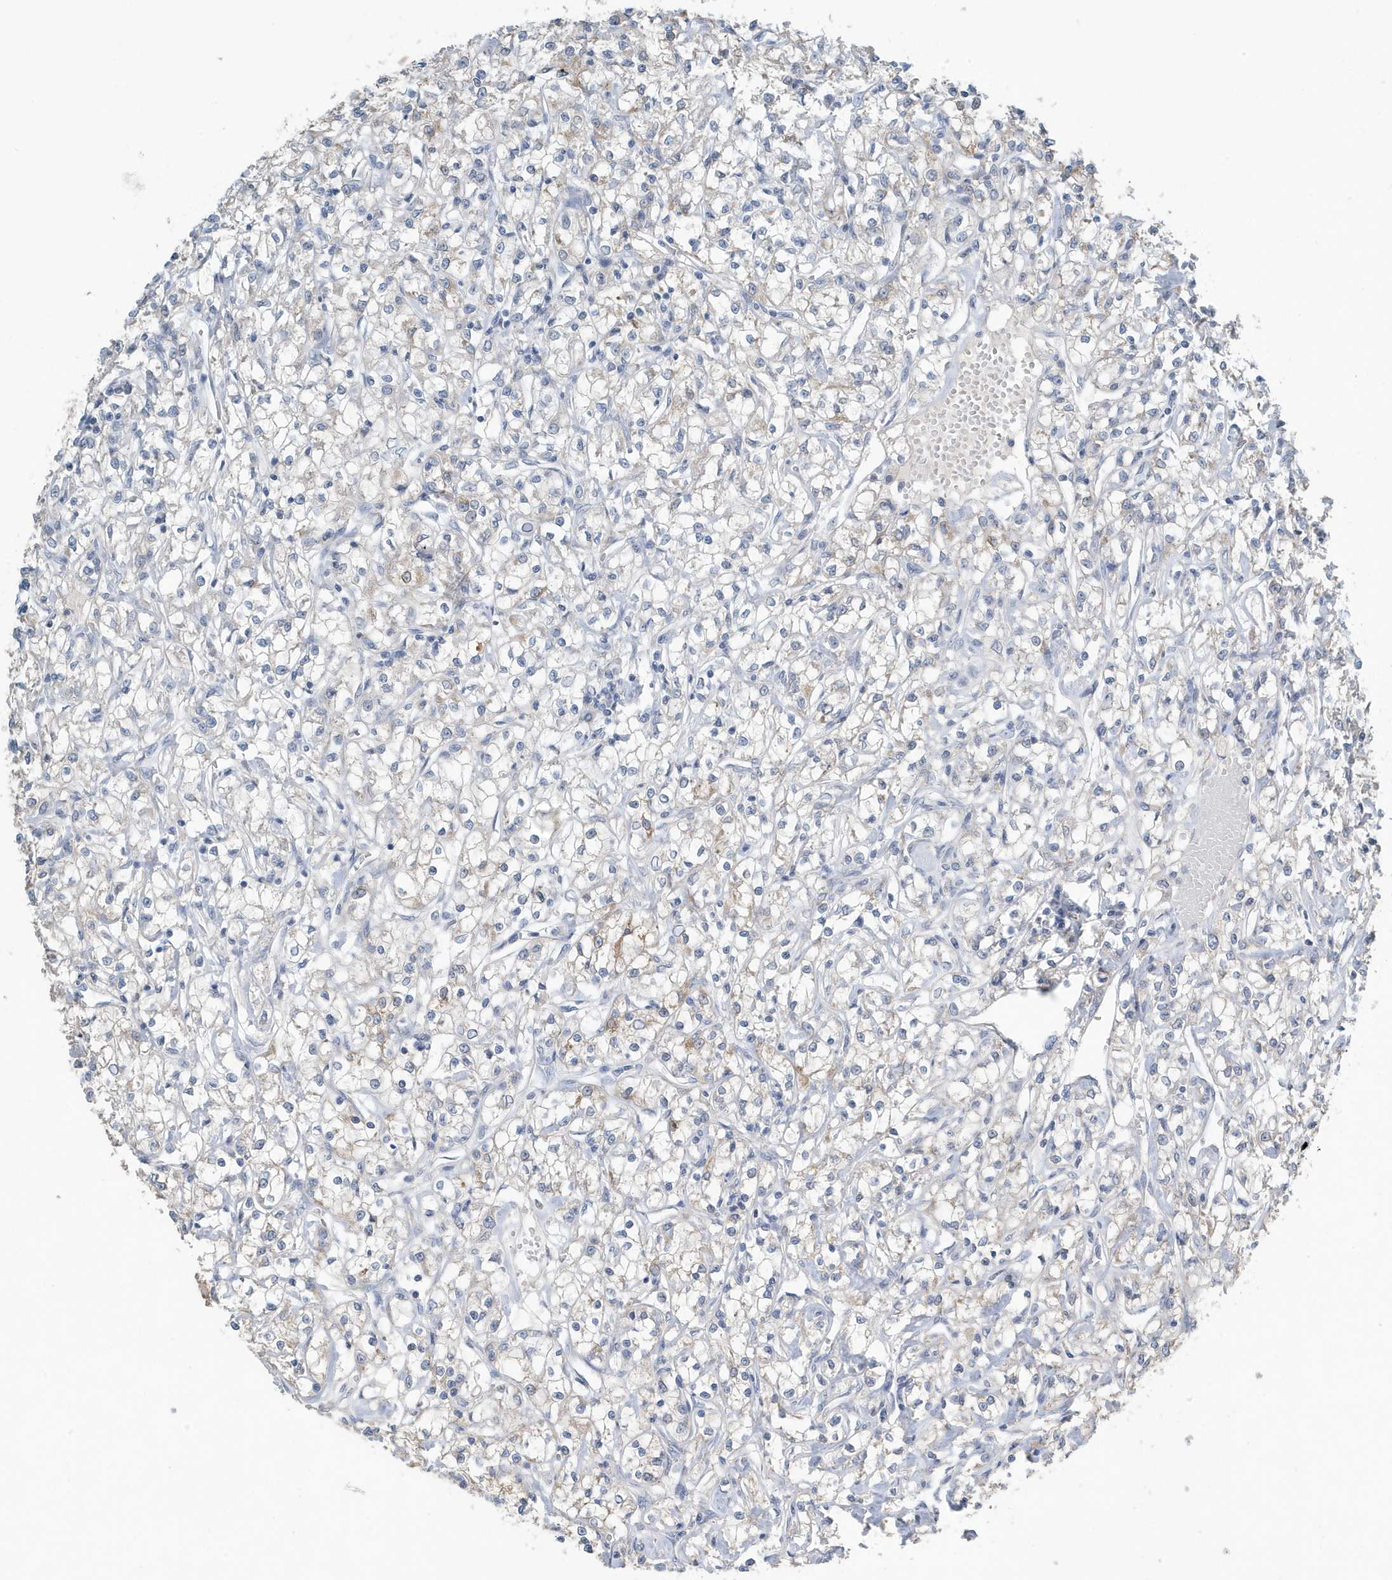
{"staining": {"intensity": "moderate", "quantity": "<25%", "location": "cytoplasmic/membranous"}, "tissue": "renal cancer", "cell_type": "Tumor cells", "image_type": "cancer", "snomed": [{"axis": "morphology", "description": "Adenocarcinoma, NOS"}, {"axis": "topography", "description": "Kidney"}], "caption": "Renal adenocarcinoma tissue reveals moderate cytoplasmic/membranous staining in about <25% of tumor cells", "gene": "UGT2B4", "patient": {"sex": "female", "age": 59}}